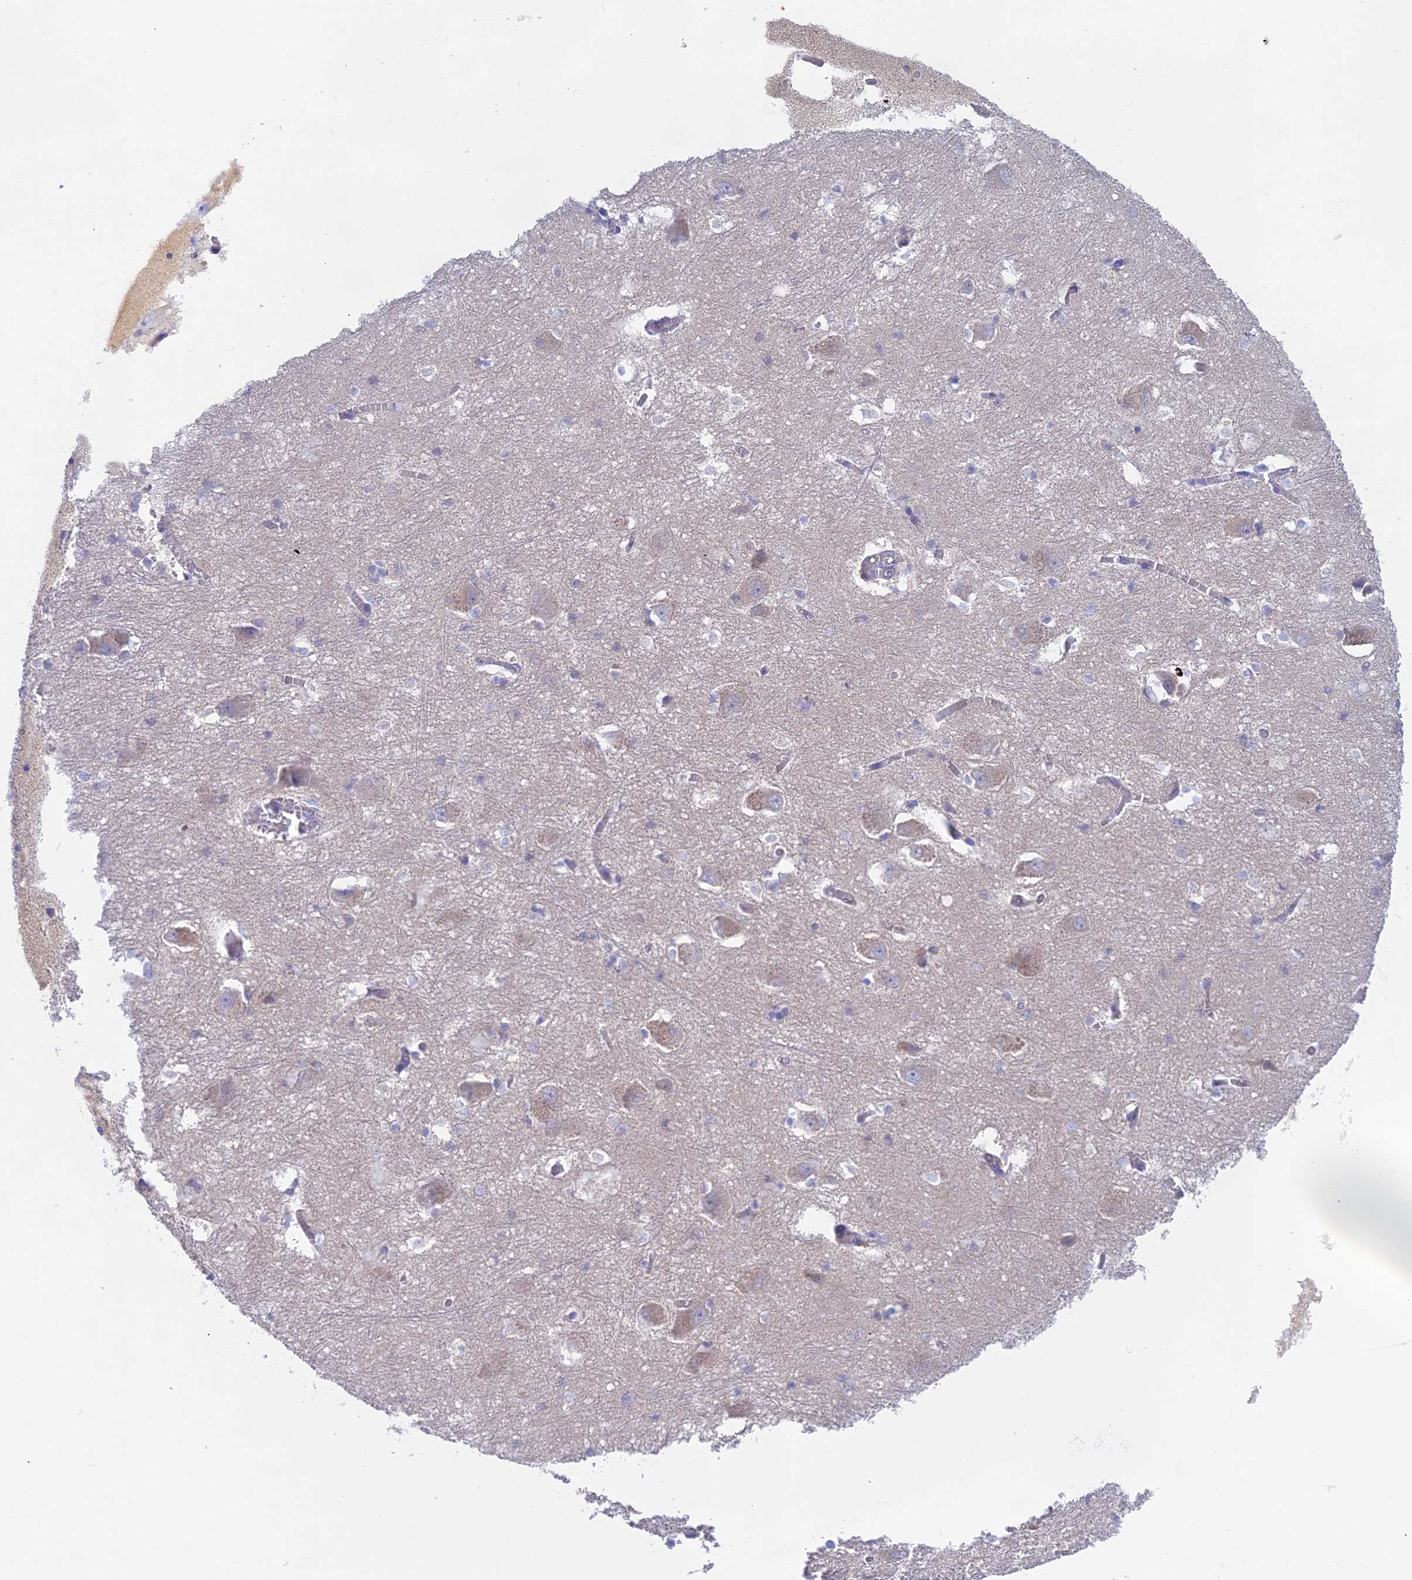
{"staining": {"intensity": "negative", "quantity": "none", "location": "none"}, "tissue": "caudate", "cell_type": "Glial cells", "image_type": "normal", "snomed": [{"axis": "morphology", "description": "Normal tissue, NOS"}, {"axis": "topography", "description": "Lateral ventricle wall"}], "caption": "Immunohistochemistry (IHC) histopathology image of normal caudate stained for a protein (brown), which demonstrates no expression in glial cells.", "gene": "LZTFL1", "patient": {"sex": "male", "age": 37}}